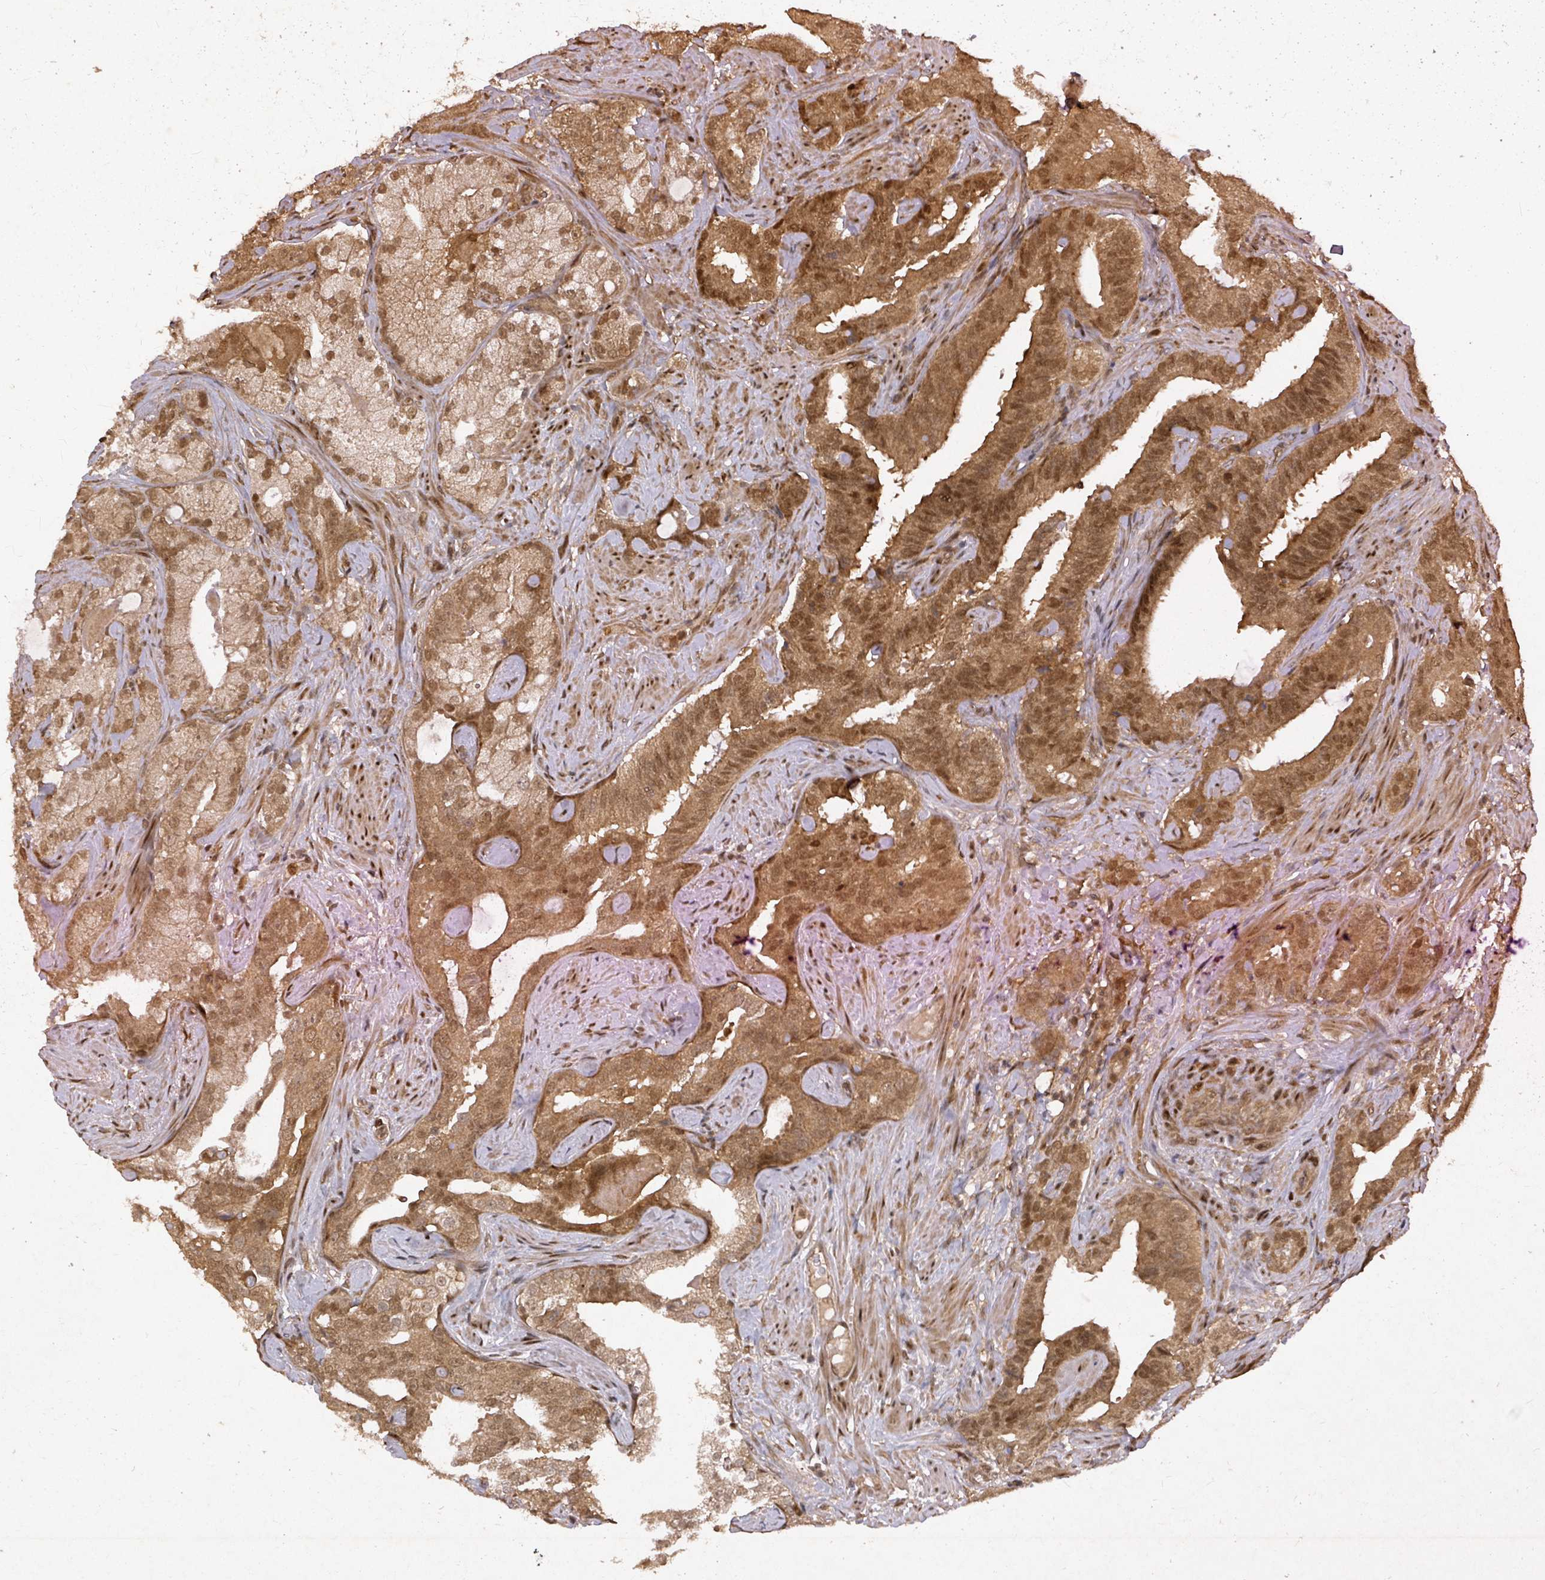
{"staining": {"intensity": "moderate", "quantity": ">75%", "location": "cytoplasmic/membranous,nuclear"}, "tissue": "prostate cancer", "cell_type": "Tumor cells", "image_type": "cancer", "snomed": [{"axis": "morphology", "description": "Adenocarcinoma, High grade"}, {"axis": "topography", "description": "Prostate"}], "caption": "Prostate cancer (adenocarcinoma (high-grade)) stained with a brown dye displays moderate cytoplasmic/membranous and nuclear positive staining in approximately >75% of tumor cells.", "gene": "KDM4E", "patient": {"sex": "male", "age": 64}}